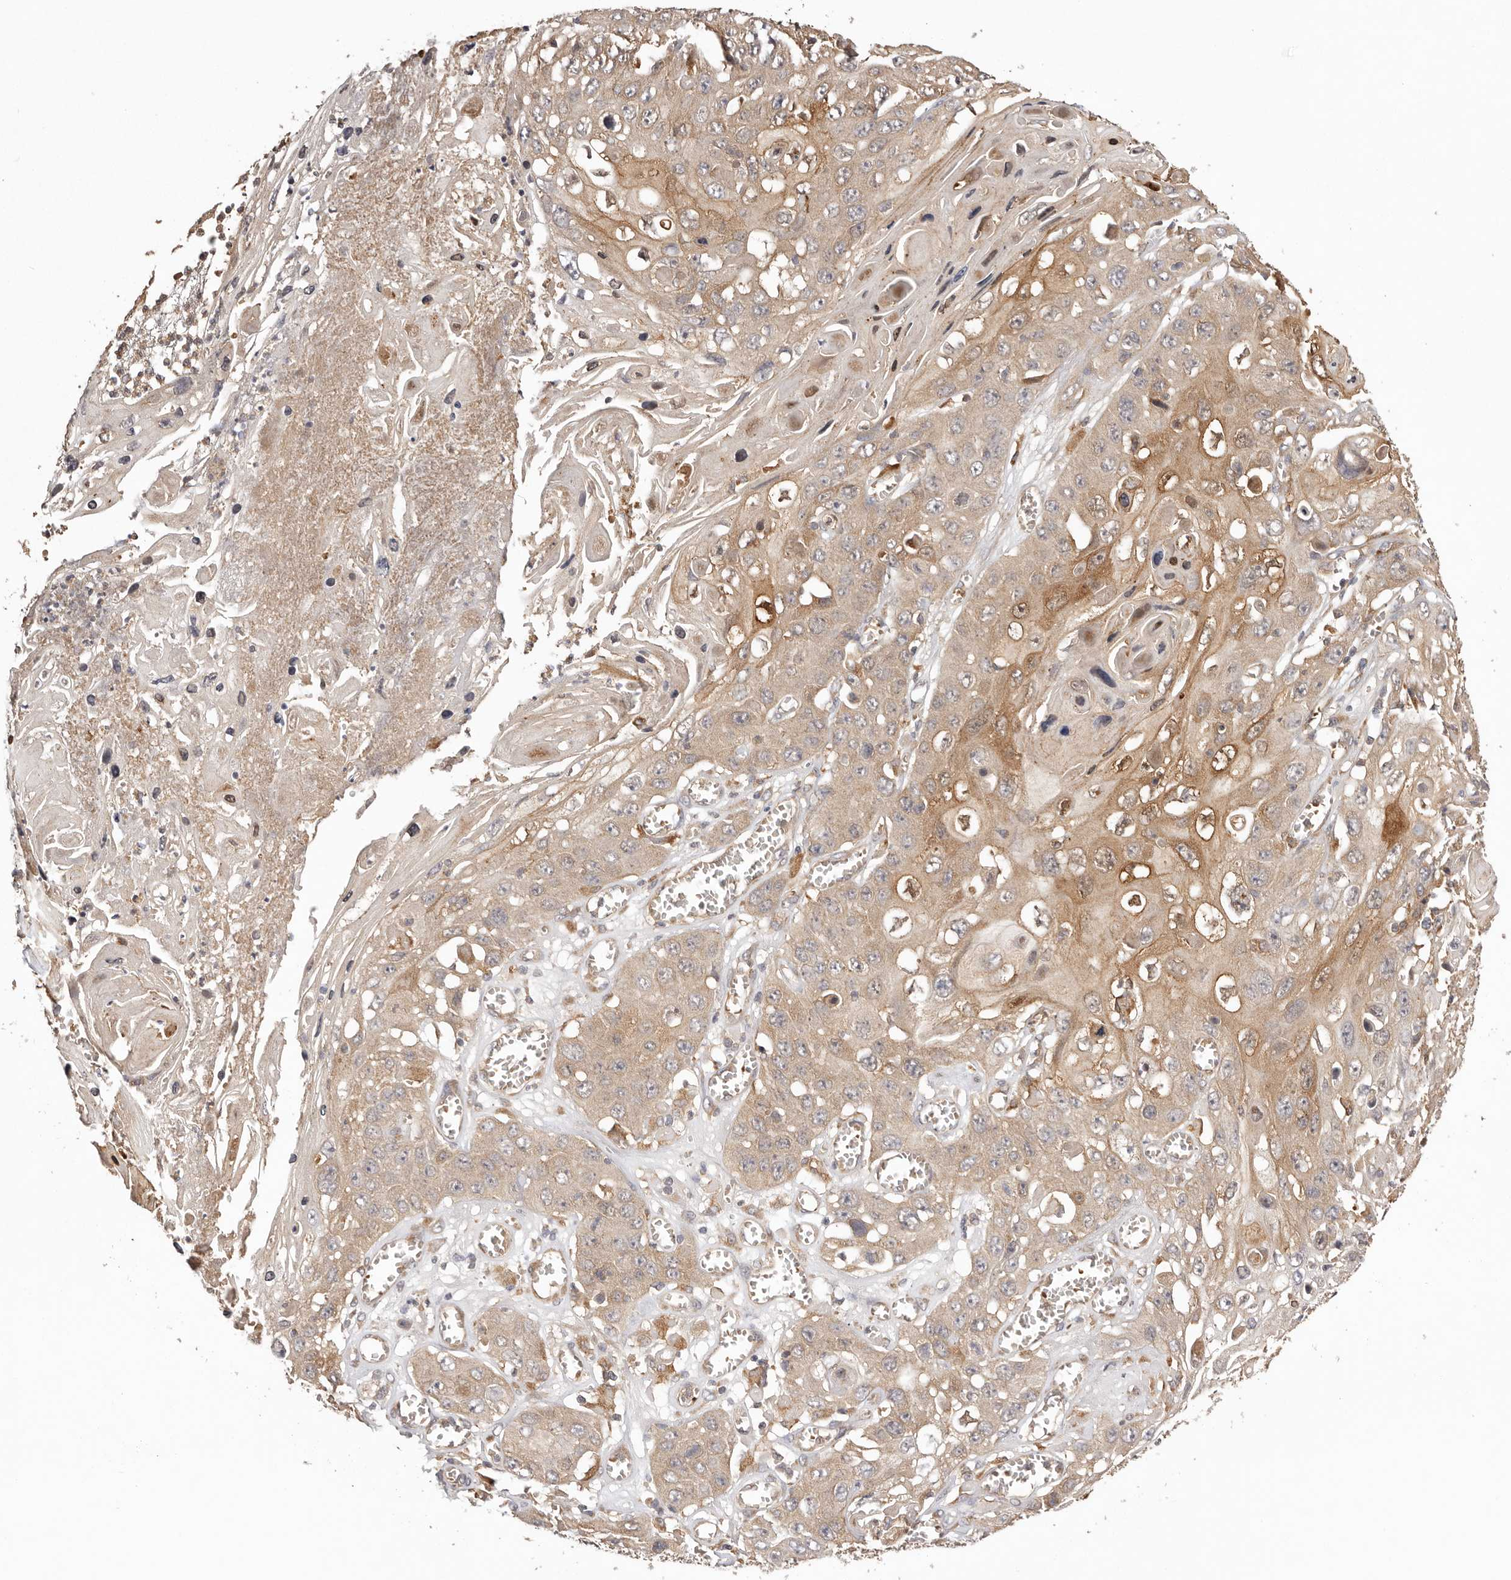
{"staining": {"intensity": "moderate", "quantity": "<25%", "location": "cytoplasmic/membranous"}, "tissue": "skin cancer", "cell_type": "Tumor cells", "image_type": "cancer", "snomed": [{"axis": "morphology", "description": "Squamous cell carcinoma, NOS"}, {"axis": "topography", "description": "Skin"}], "caption": "Protein expression analysis of human skin squamous cell carcinoma reveals moderate cytoplasmic/membranous positivity in about <25% of tumor cells. (DAB (3,3'-diaminobenzidine) IHC with brightfield microscopy, high magnification).", "gene": "UBR2", "patient": {"sex": "male", "age": 55}}